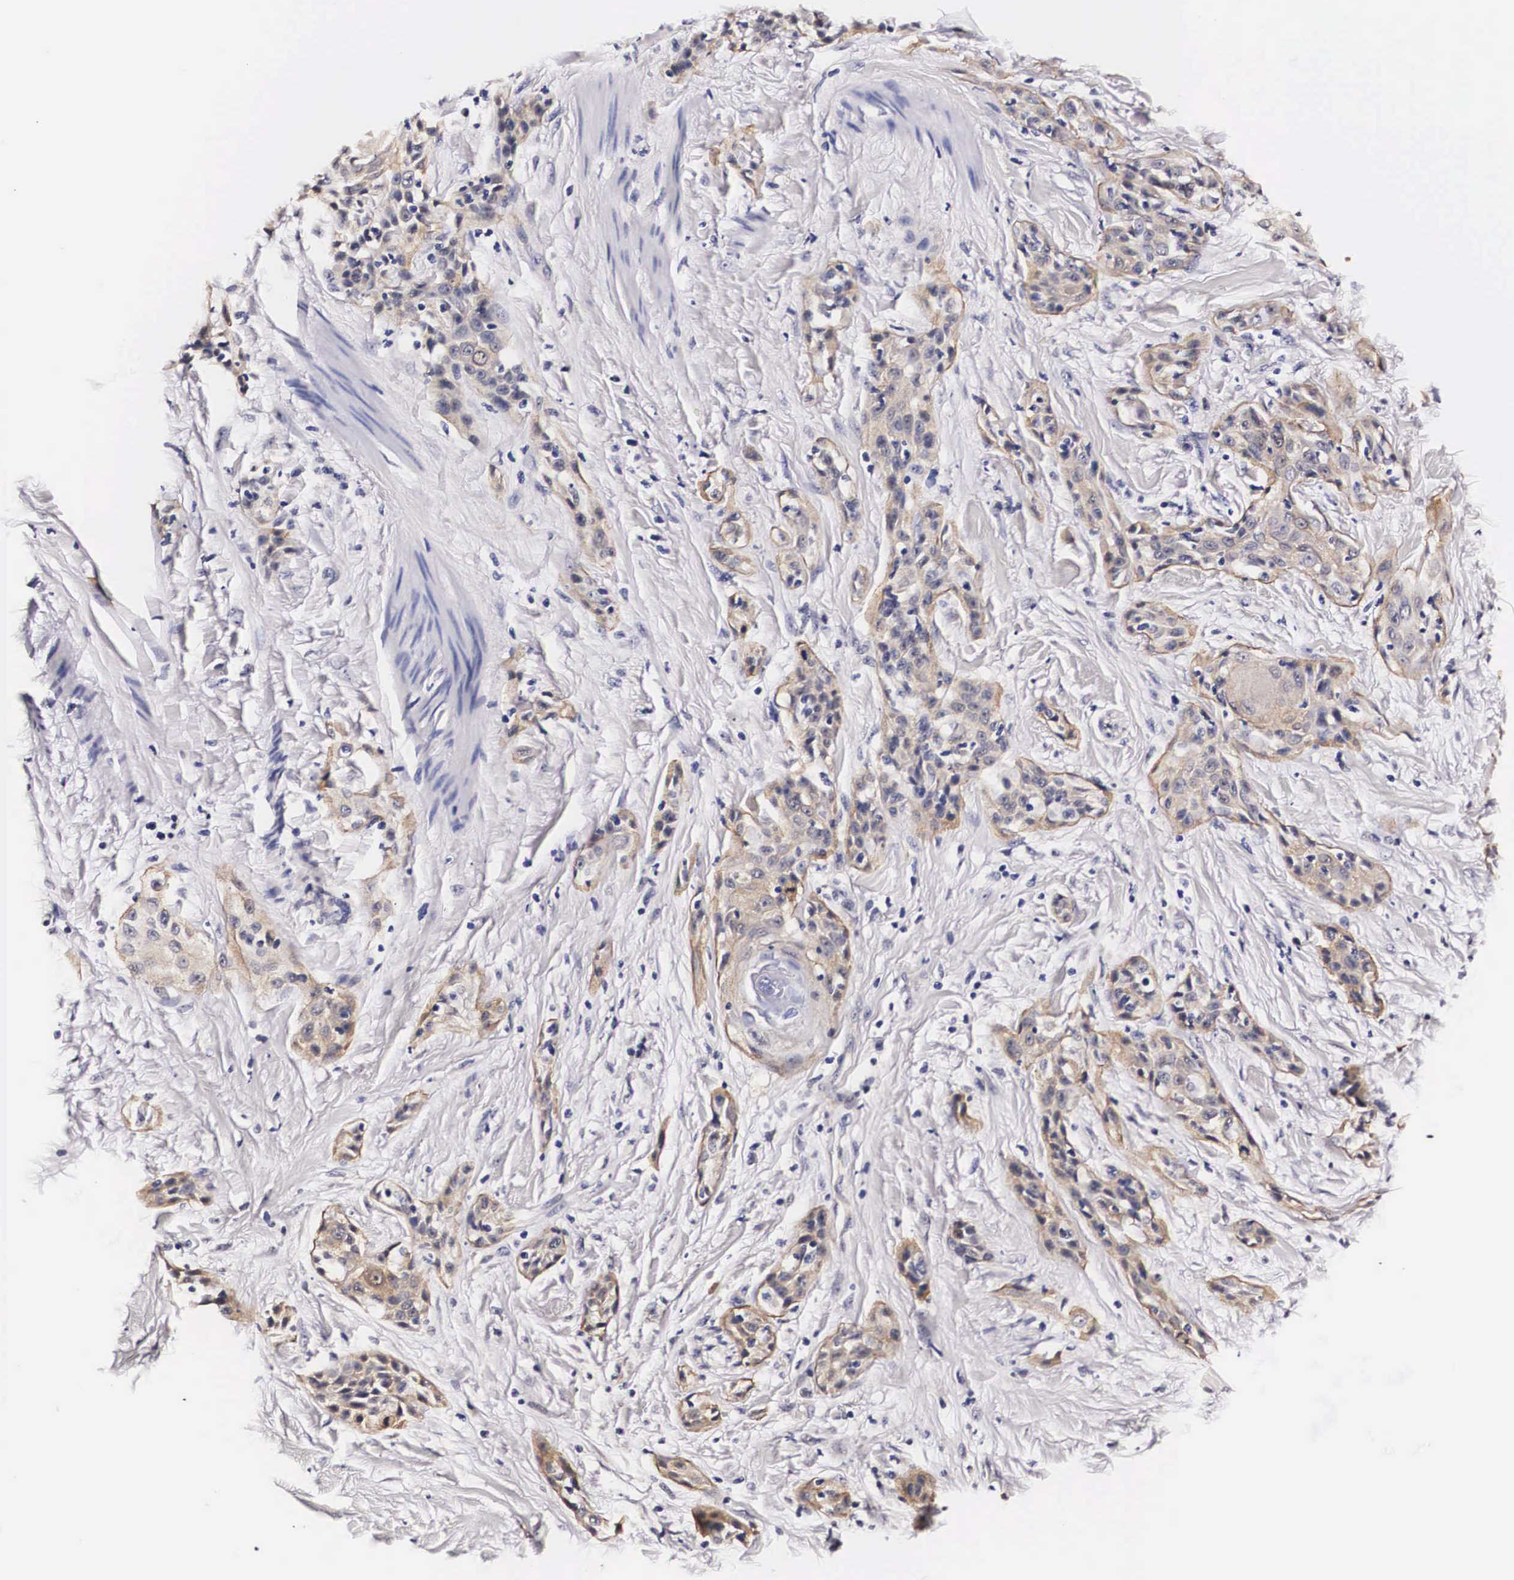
{"staining": {"intensity": "moderate", "quantity": "25%-75%", "location": "cytoplasmic/membranous"}, "tissue": "skin cancer", "cell_type": "Tumor cells", "image_type": "cancer", "snomed": [{"axis": "morphology", "description": "Squamous cell carcinoma, NOS"}, {"axis": "topography", "description": "Skin"}, {"axis": "topography", "description": "Anal"}], "caption": "Brown immunohistochemical staining in skin cancer (squamous cell carcinoma) reveals moderate cytoplasmic/membranous expression in approximately 25%-75% of tumor cells. Immunohistochemistry (ihc) stains the protein in brown and the nuclei are stained blue.", "gene": "PHETA2", "patient": {"sex": "male", "age": 64}}